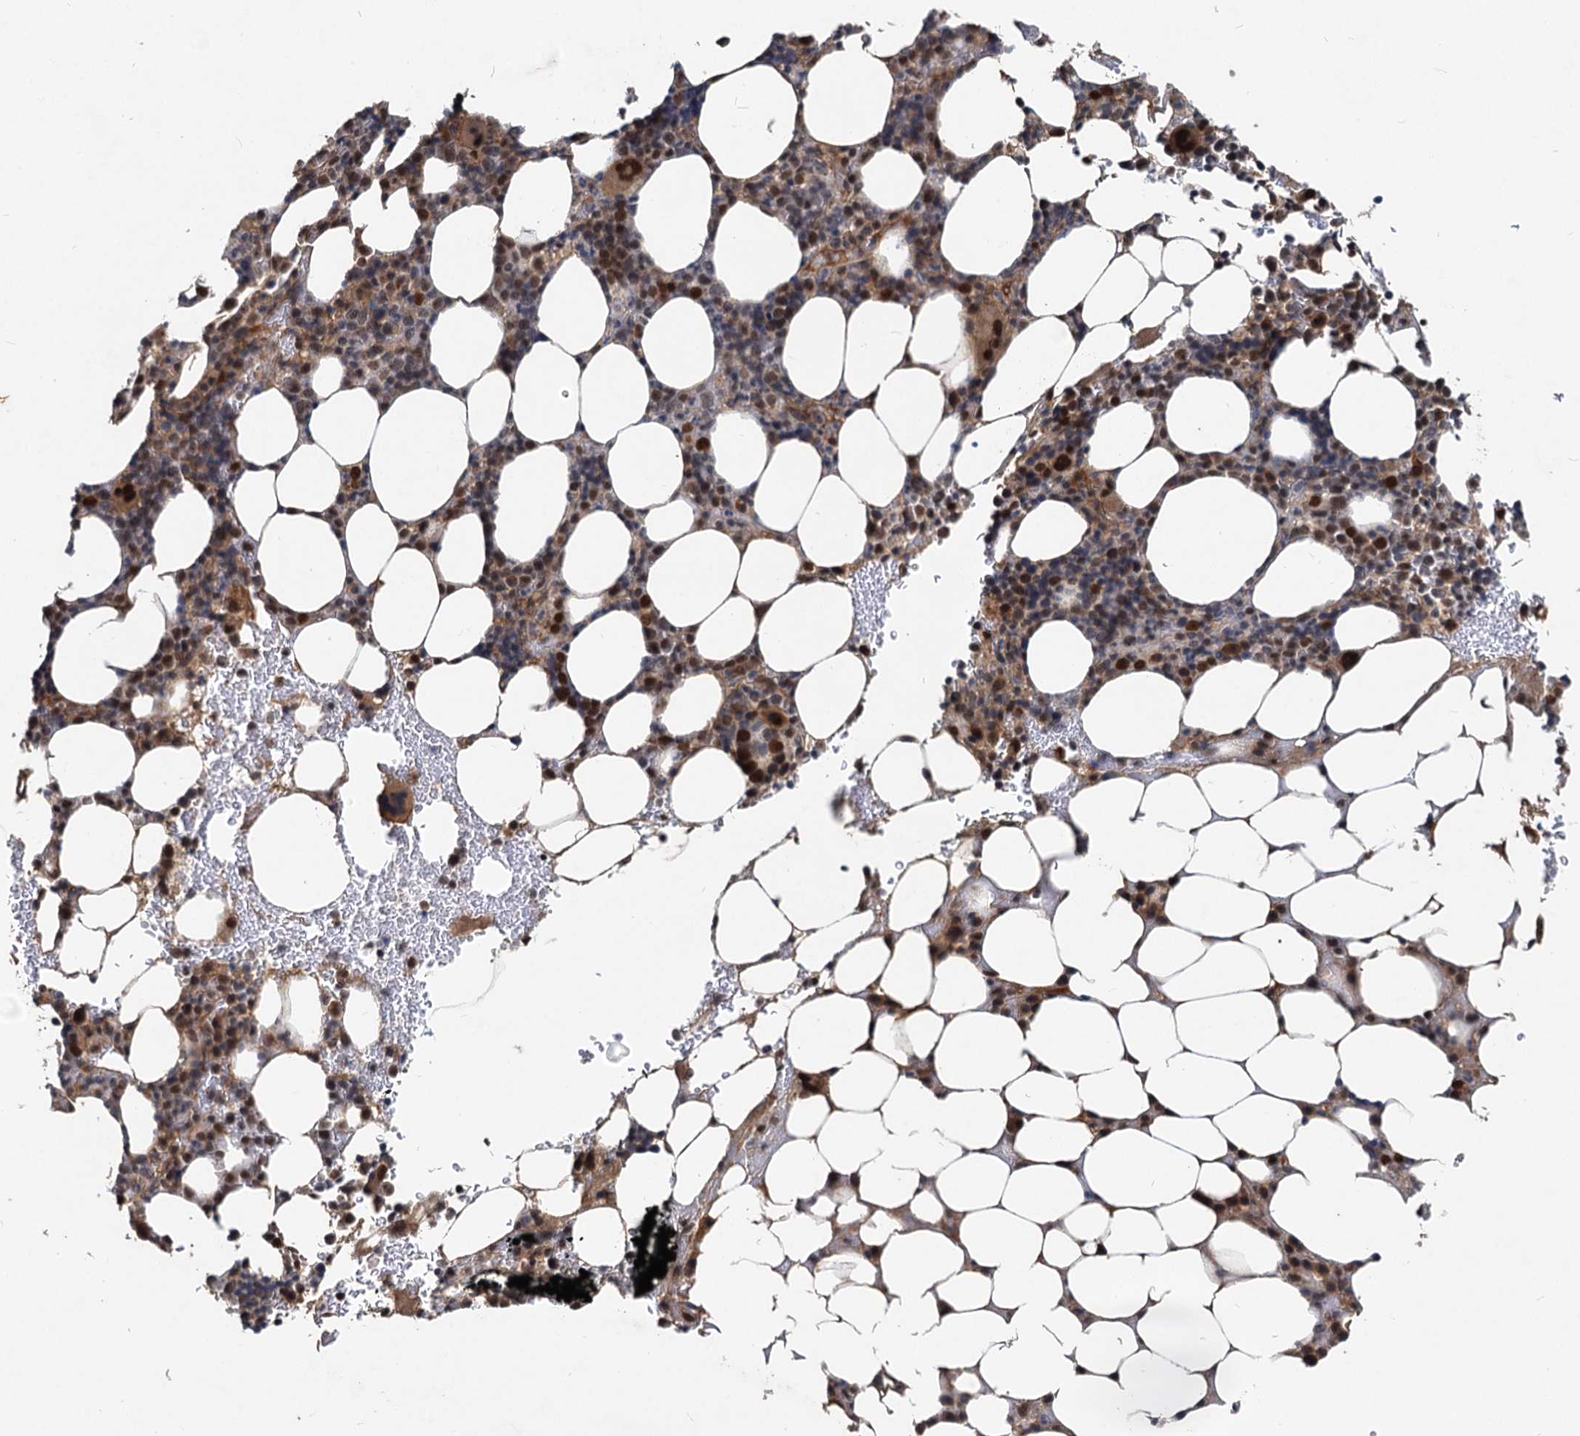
{"staining": {"intensity": "strong", "quantity": "25%-75%", "location": "cytoplasmic/membranous,nuclear"}, "tissue": "bone marrow", "cell_type": "Hematopoietic cells", "image_type": "normal", "snomed": [{"axis": "morphology", "description": "Normal tissue, NOS"}, {"axis": "topography", "description": "Bone marrow"}], "caption": "Immunohistochemistry (IHC) histopathology image of normal human bone marrow stained for a protein (brown), which exhibits high levels of strong cytoplasmic/membranous,nuclear positivity in approximately 25%-75% of hematopoietic cells.", "gene": "RITA1", "patient": {"sex": "male", "age": 78}}